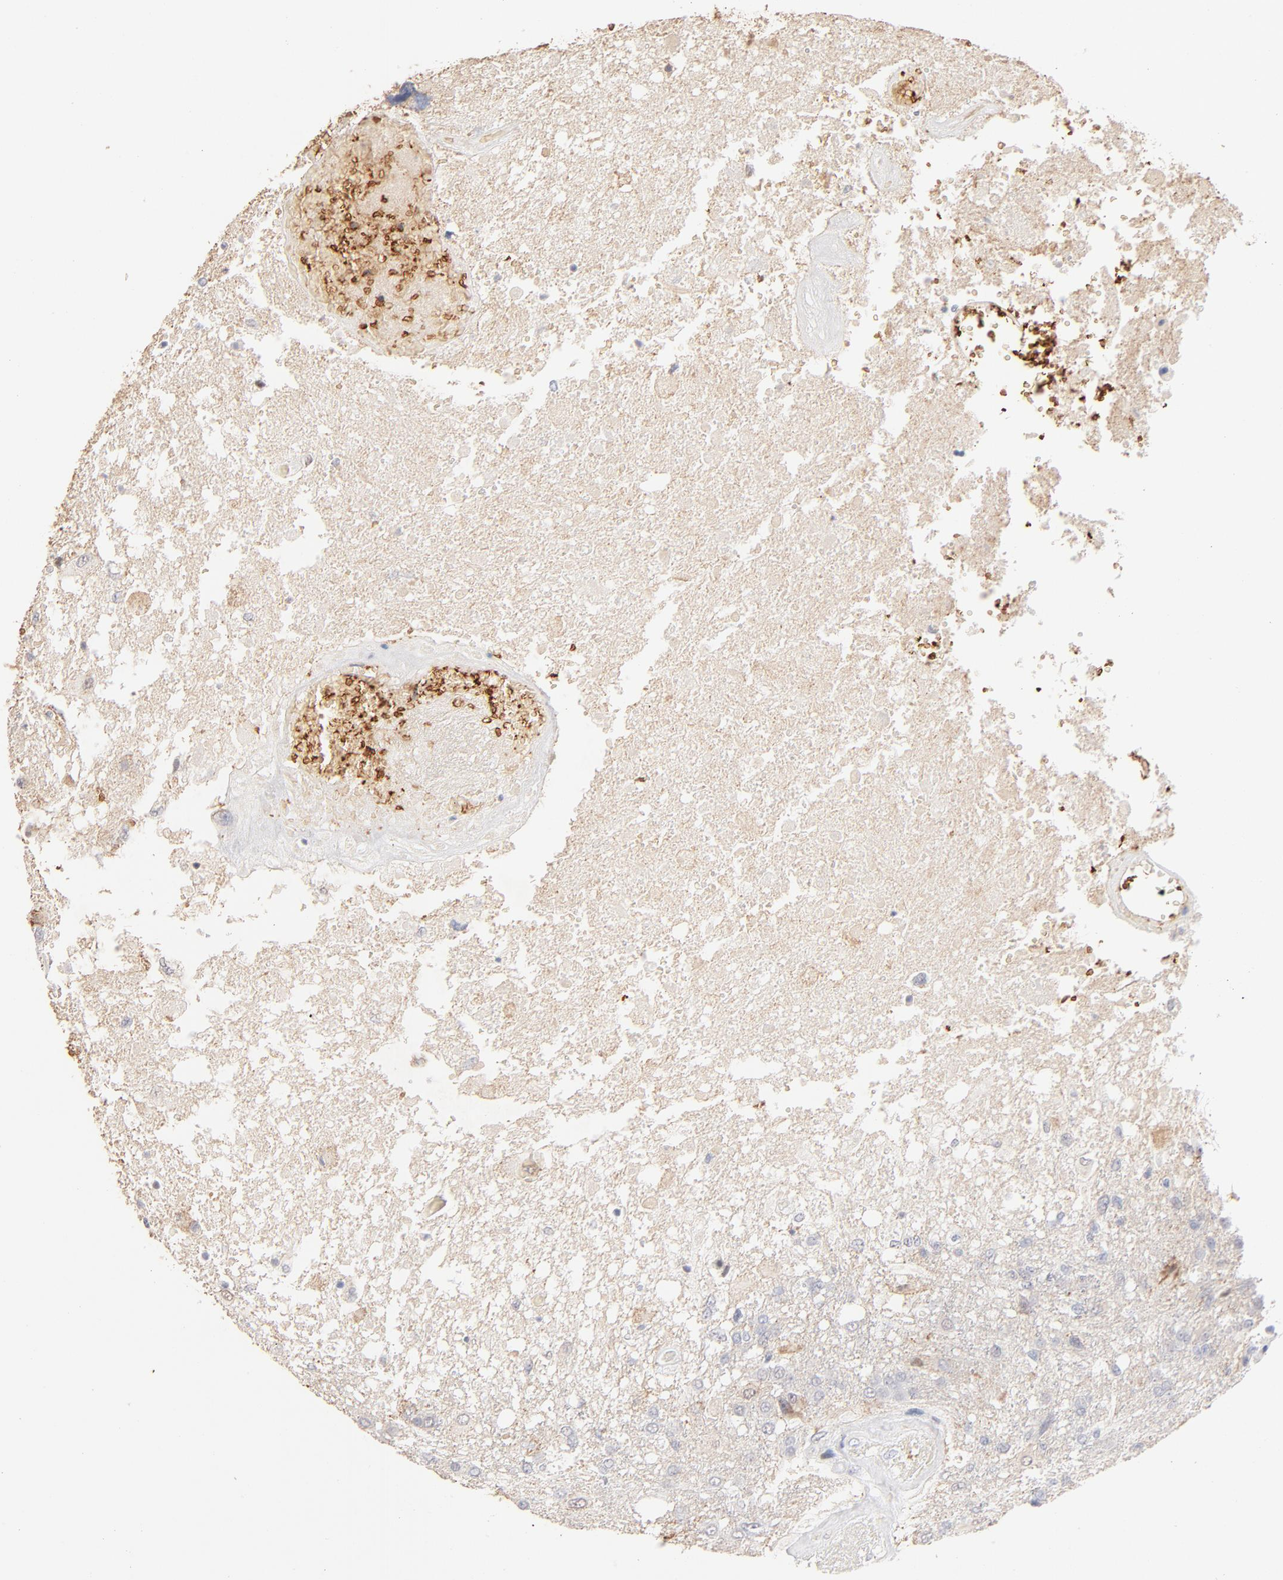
{"staining": {"intensity": "negative", "quantity": "none", "location": "none"}, "tissue": "glioma", "cell_type": "Tumor cells", "image_type": "cancer", "snomed": [{"axis": "morphology", "description": "Glioma, malignant, High grade"}, {"axis": "topography", "description": "Cerebral cortex"}], "caption": "Immunohistochemistry histopathology image of neoplastic tissue: human glioma stained with DAB displays no significant protein staining in tumor cells.", "gene": "SPTB", "patient": {"sex": "male", "age": 79}}